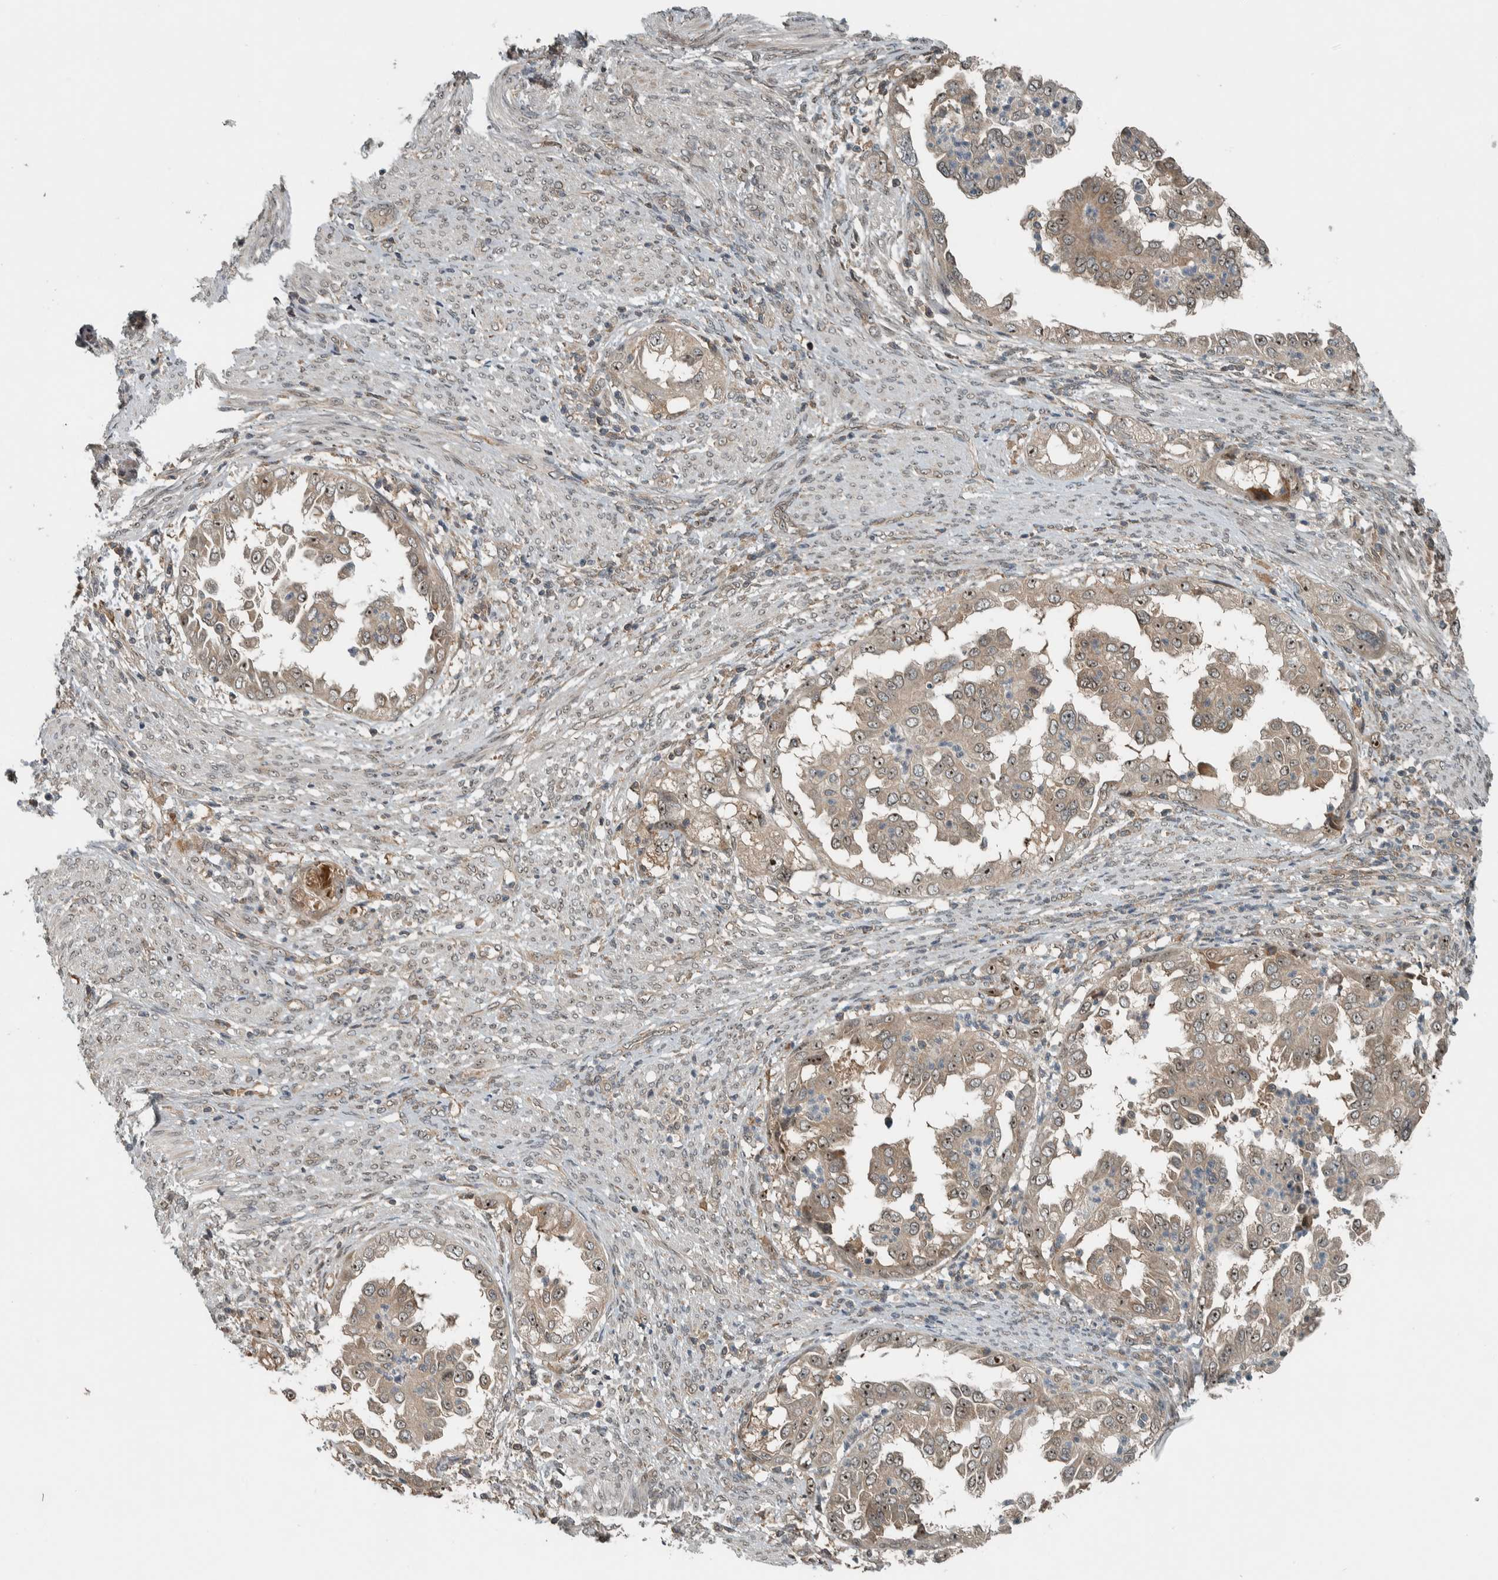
{"staining": {"intensity": "weak", "quantity": ">75%", "location": "cytoplasmic/membranous,nuclear"}, "tissue": "endometrial cancer", "cell_type": "Tumor cells", "image_type": "cancer", "snomed": [{"axis": "morphology", "description": "Adenocarcinoma, NOS"}, {"axis": "topography", "description": "Endometrium"}], "caption": "The micrograph demonstrates staining of endometrial adenocarcinoma, revealing weak cytoplasmic/membranous and nuclear protein positivity (brown color) within tumor cells. (DAB IHC with brightfield microscopy, high magnification).", "gene": "XPO5", "patient": {"sex": "female", "age": 85}}